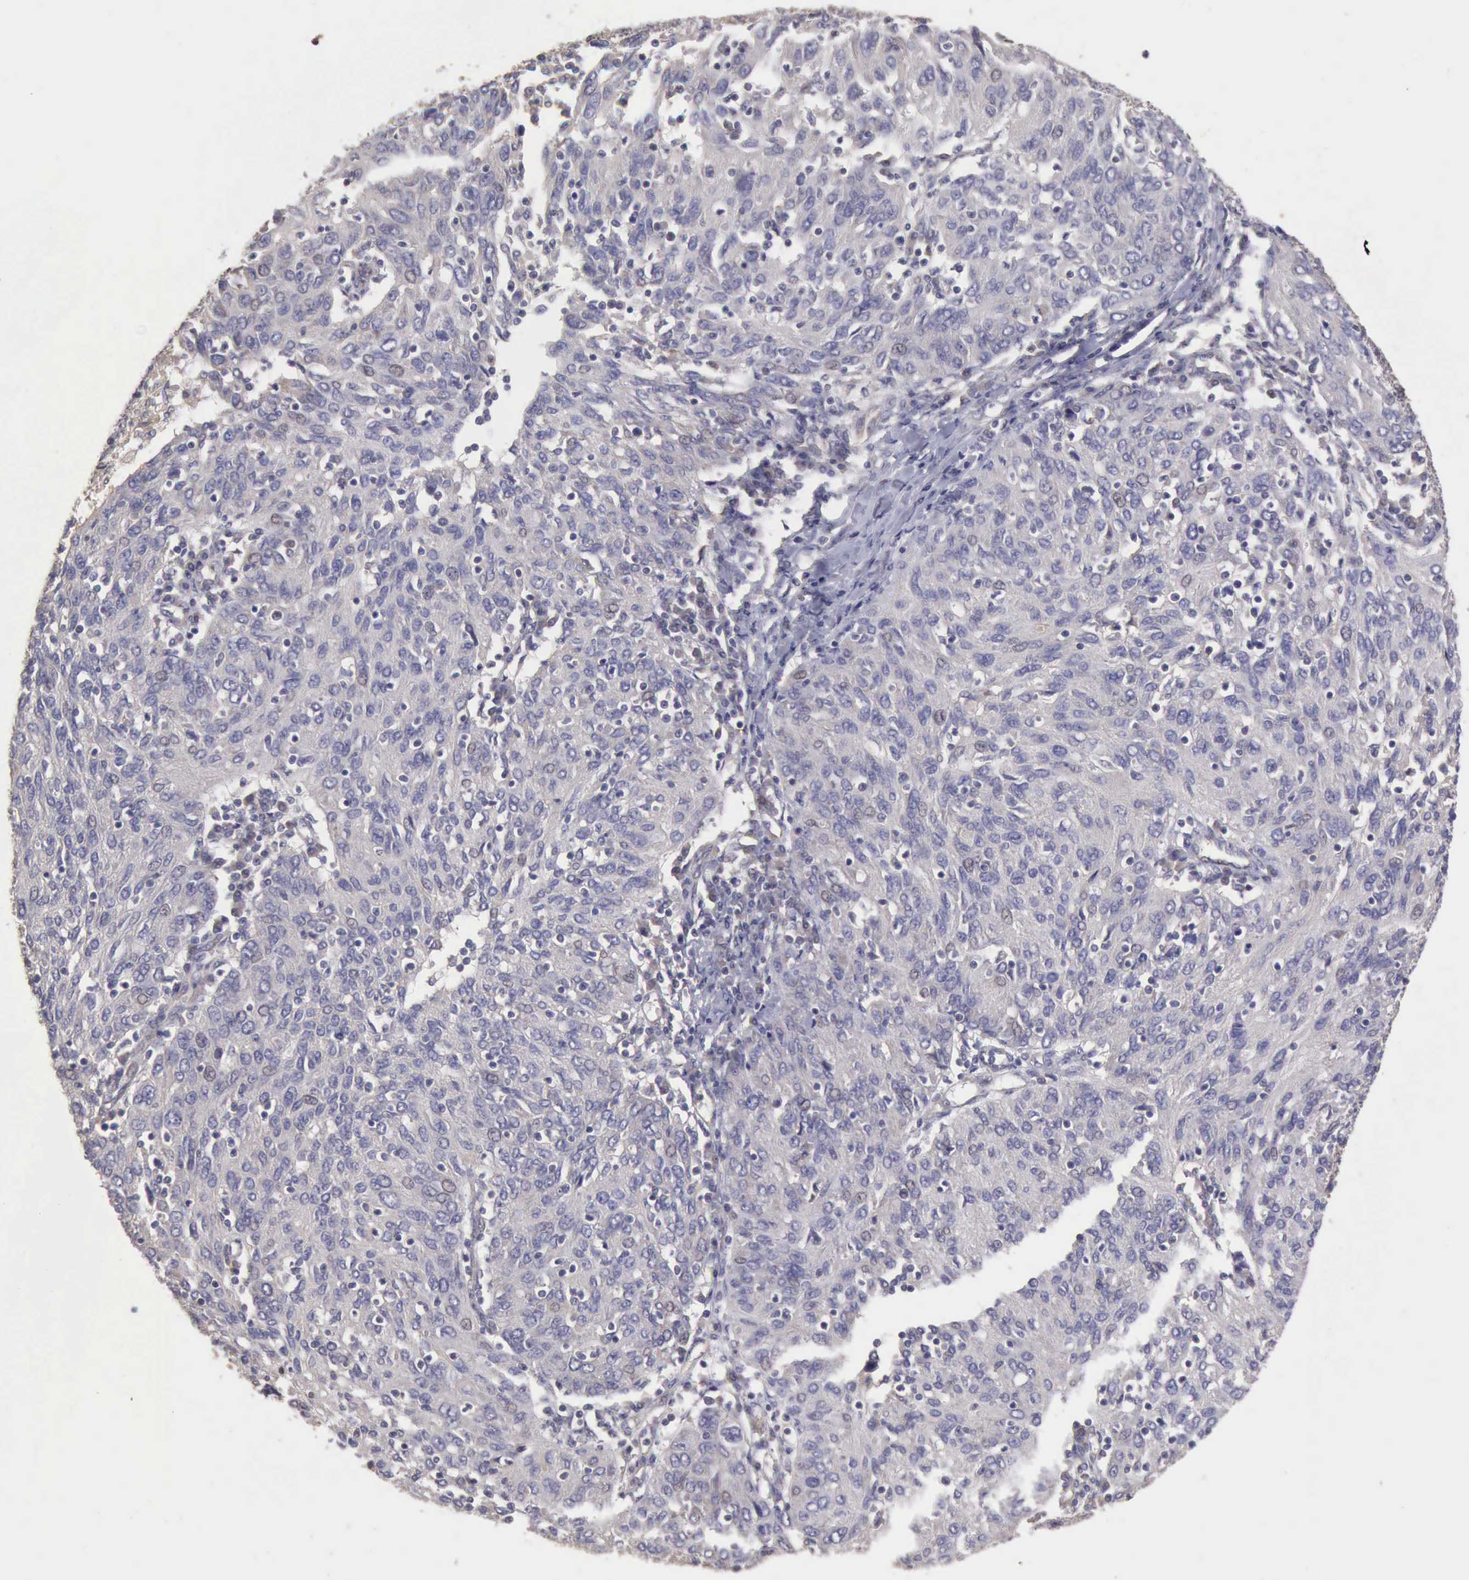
{"staining": {"intensity": "negative", "quantity": "none", "location": "none"}, "tissue": "ovarian cancer", "cell_type": "Tumor cells", "image_type": "cancer", "snomed": [{"axis": "morphology", "description": "Carcinoma, endometroid"}, {"axis": "topography", "description": "Ovary"}], "caption": "There is no significant staining in tumor cells of ovarian cancer. (Brightfield microscopy of DAB (3,3'-diaminobenzidine) immunohistochemistry at high magnification).", "gene": "BMX", "patient": {"sex": "female", "age": 50}}